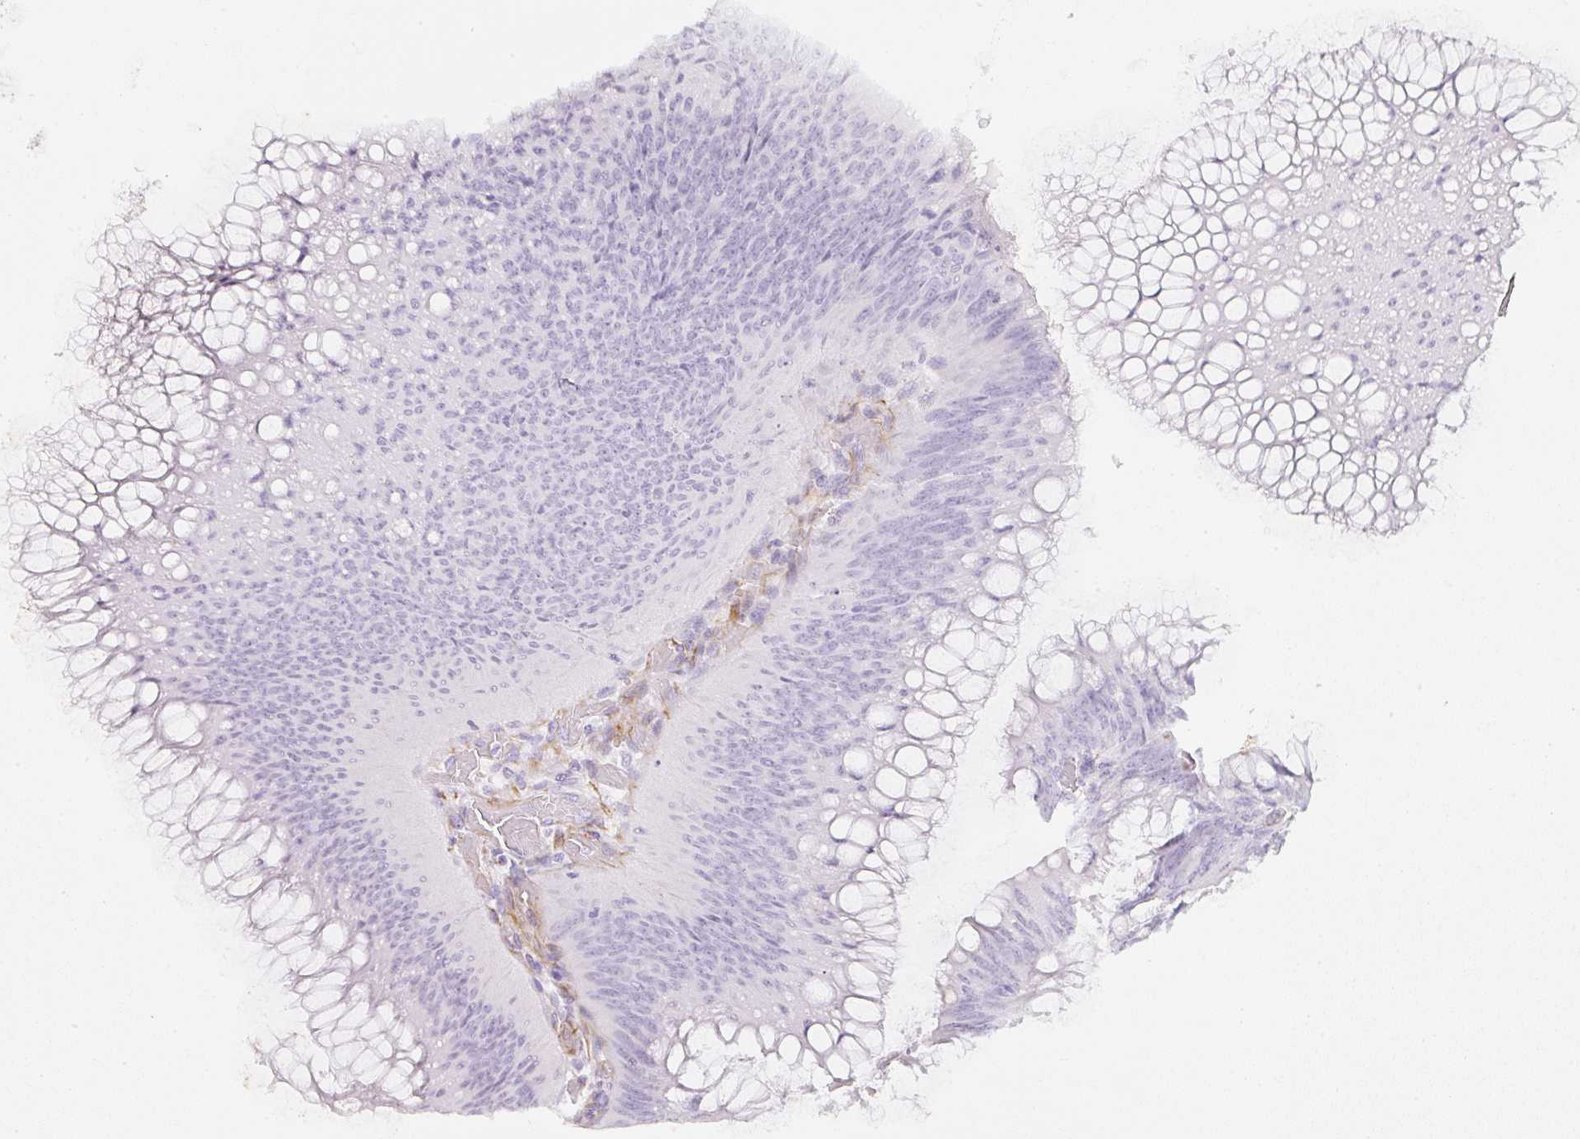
{"staining": {"intensity": "negative", "quantity": "none", "location": "none"}, "tissue": "colorectal cancer", "cell_type": "Tumor cells", "image_type": "cancer", "snomed": [{"axis": "morphology", "description": "Adenocarcinoma, NOS"}, {"axis": "topography", "description": "Rectum"}], "caption": "Image shows no significant protein expression in tumor cells of colorectal adenocarcinoma.", "gene": "ZNF689", "patient": {"sex": "female", "age": 72}}